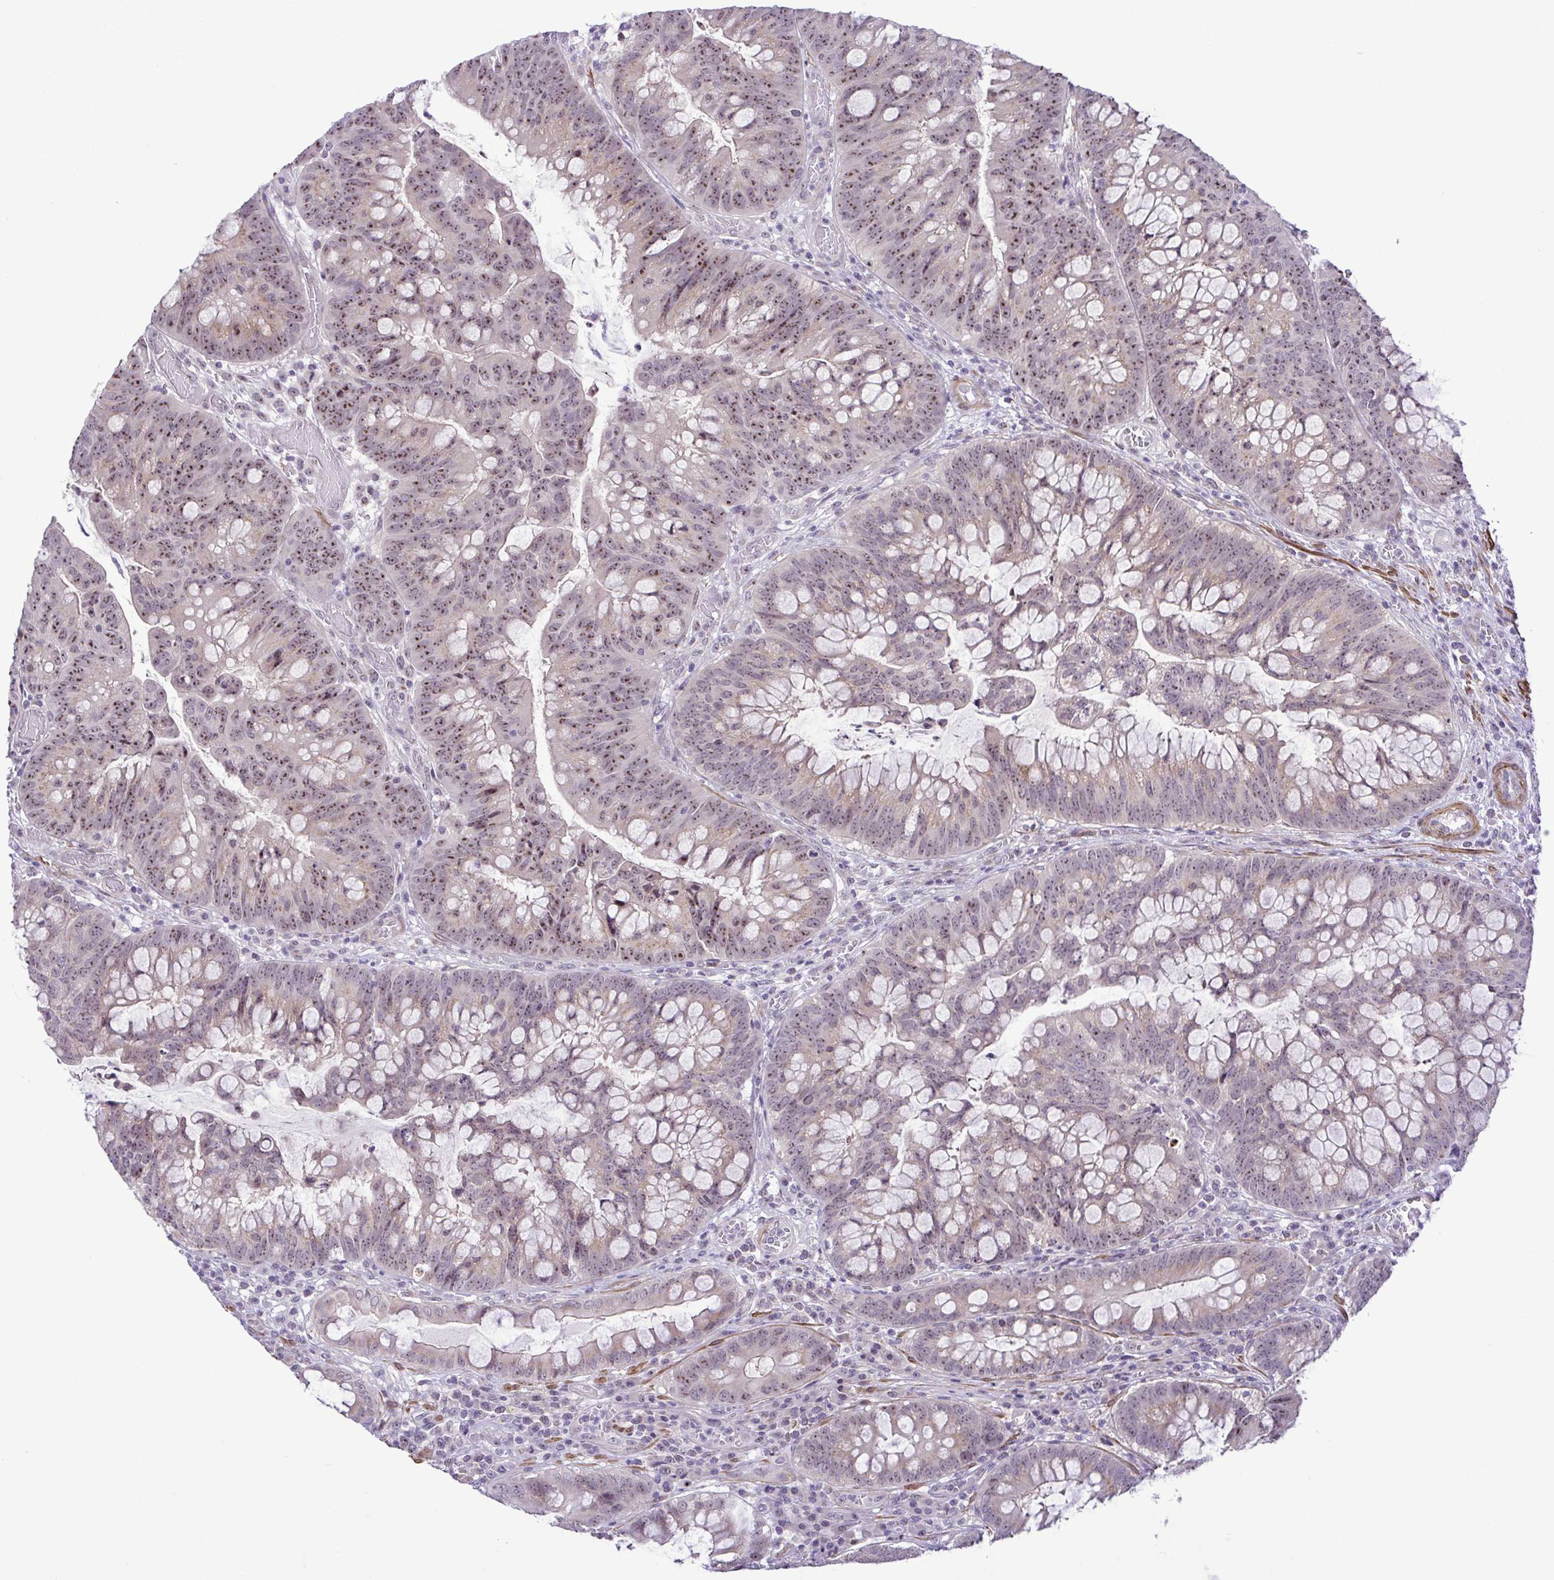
{"staining": {"intensity": "weak", "quantity": "25%-75%", "location": "cytoplasmic/membranous,nuclear"}, "tissue": "colorectal cancer", "cell_type": "Tumor cells", "image_type": "cancer", "snomed": [{"axis": "morphology", "description": "Adenocarcinoma, NOS"}, {"axis": "topography", "description": "Colon"}], "caption": "IHC photomicrograph of human colorectal adenocarcinoma stained for a protein (brown), which displays low levels of weak cytoplasmic/membranous and nuclear staining in about 25%-75% of tumor cells.", "gene": "RSL24D1", "patient": {"sex": "male", "age": 62}}